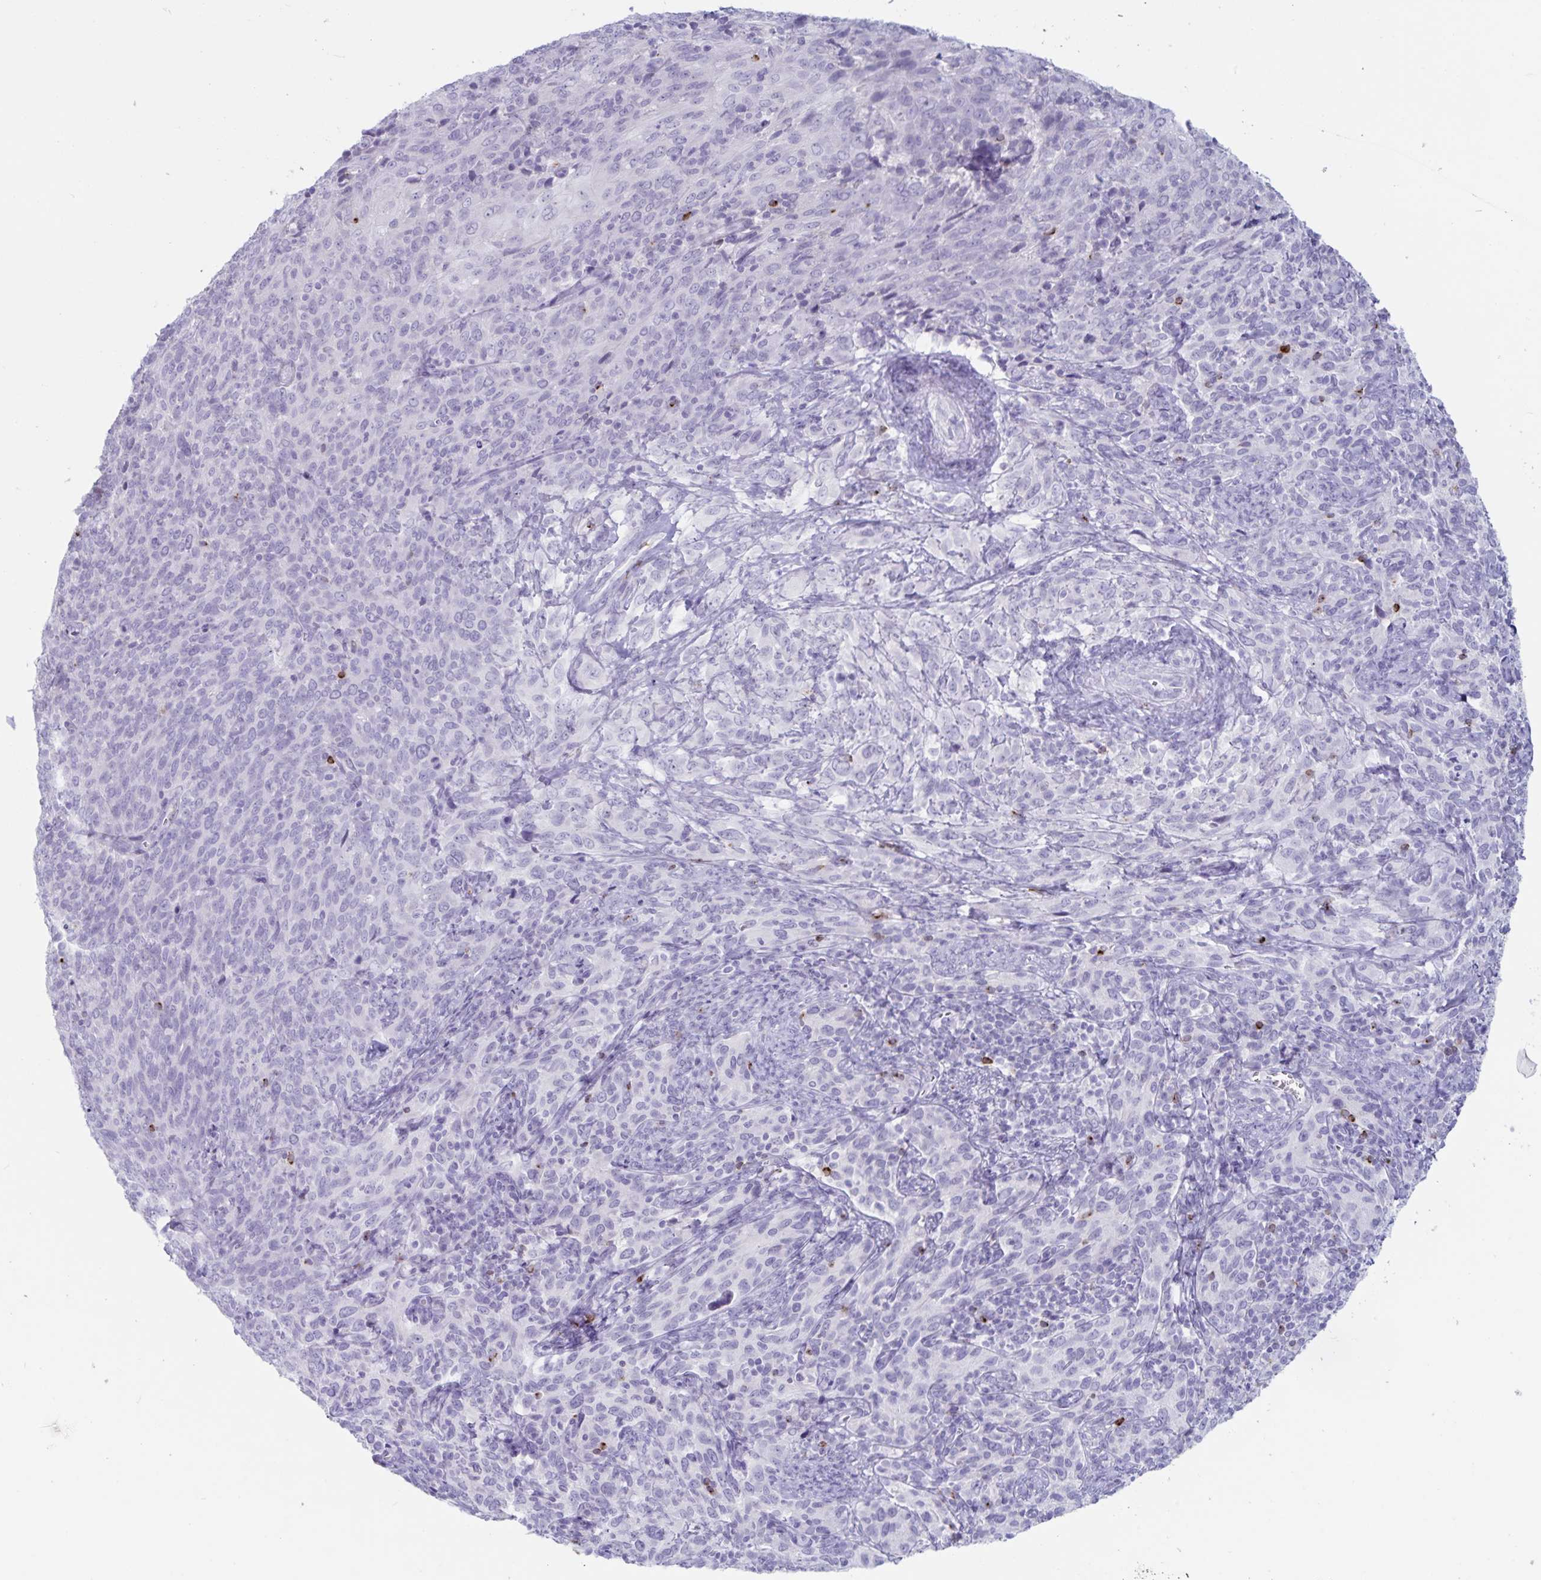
{"staining": {"intensity": "negative", "quantity": "none", "location": "none"}, "tissue": "cervical cancer", "cell_type": "Tumor cells", "image_type": "cancer", "snomed": [{"axis": "morphology", "description": "Squamous cell carcinoma, NOS"}, {"axis": "topography", "description": "Cervix"}], "caption": "Histopathology image shows no protein staining in tumor cells of cervical cancer tissue. (DAB (3,3'-diaminobenzidine) immunohistochemistry (IHC), high magnification).", "gene": "GNLY", "patient": {"sex": "female", "age": 51}}